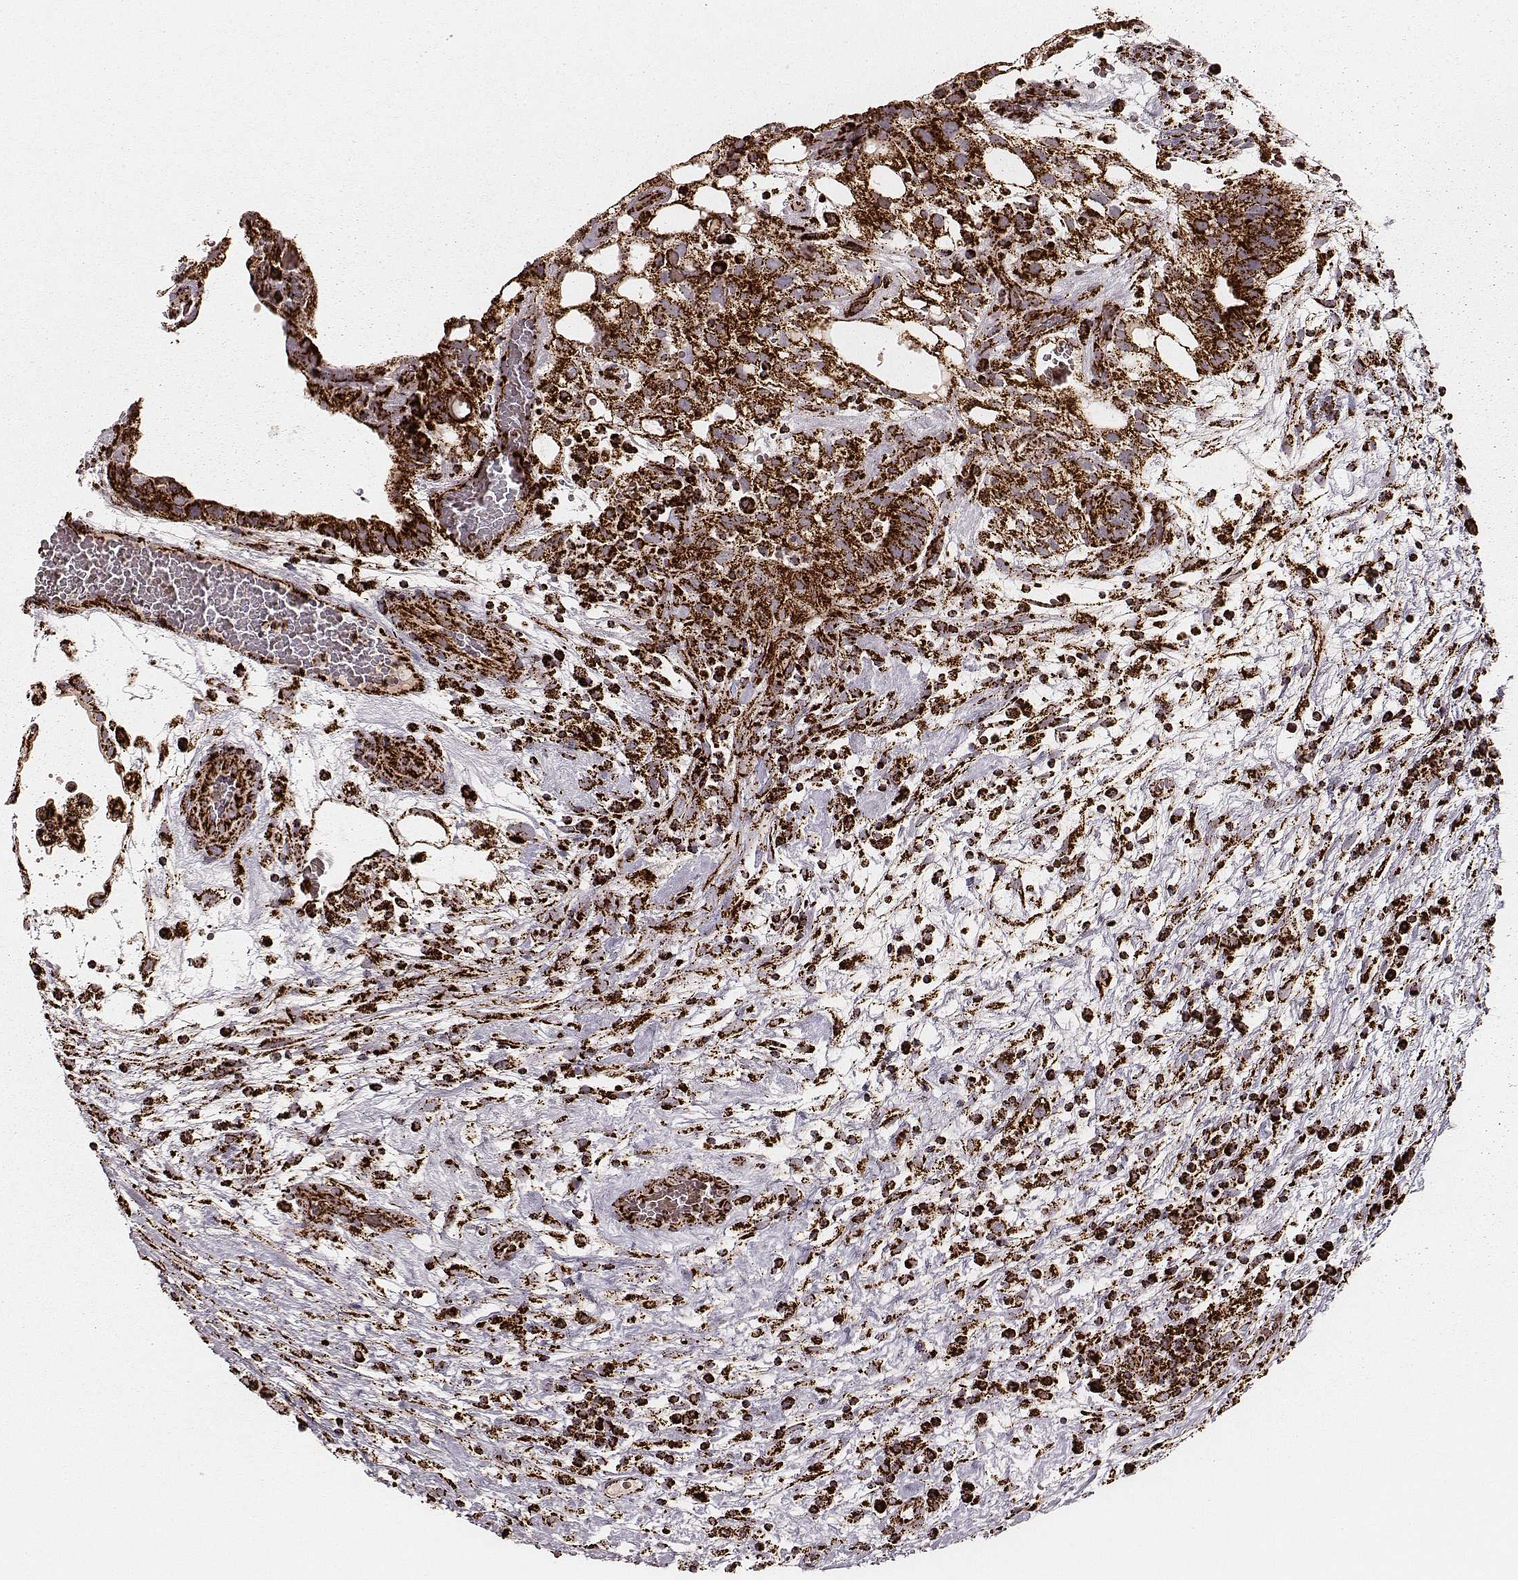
{"staining": {"intensity": "strong", "quantity": ">75%", "location": "cytoplasmic/membranous"}, "tissue": "testis cancer", "cell_type": "Tumor cells", "image_type": "cancer", "snomed": [{"axis": "morphology", "description": "Normal tissue, NOS"}, {"axis": "morphology", "description": "Carcinoma, Embryonal, NOS"}, {"axis": "topography", "description": "Testis"}], "caption": "Tumor cells reveal high levels of strong cytoplasmic/membranous staining in about >75% of cells in human testis cancer. (brown staining indicates protein expression, while blue staining denotes nuclei).", "gene": "TUFM", "patient": {"sex": "male", "age": 32}}